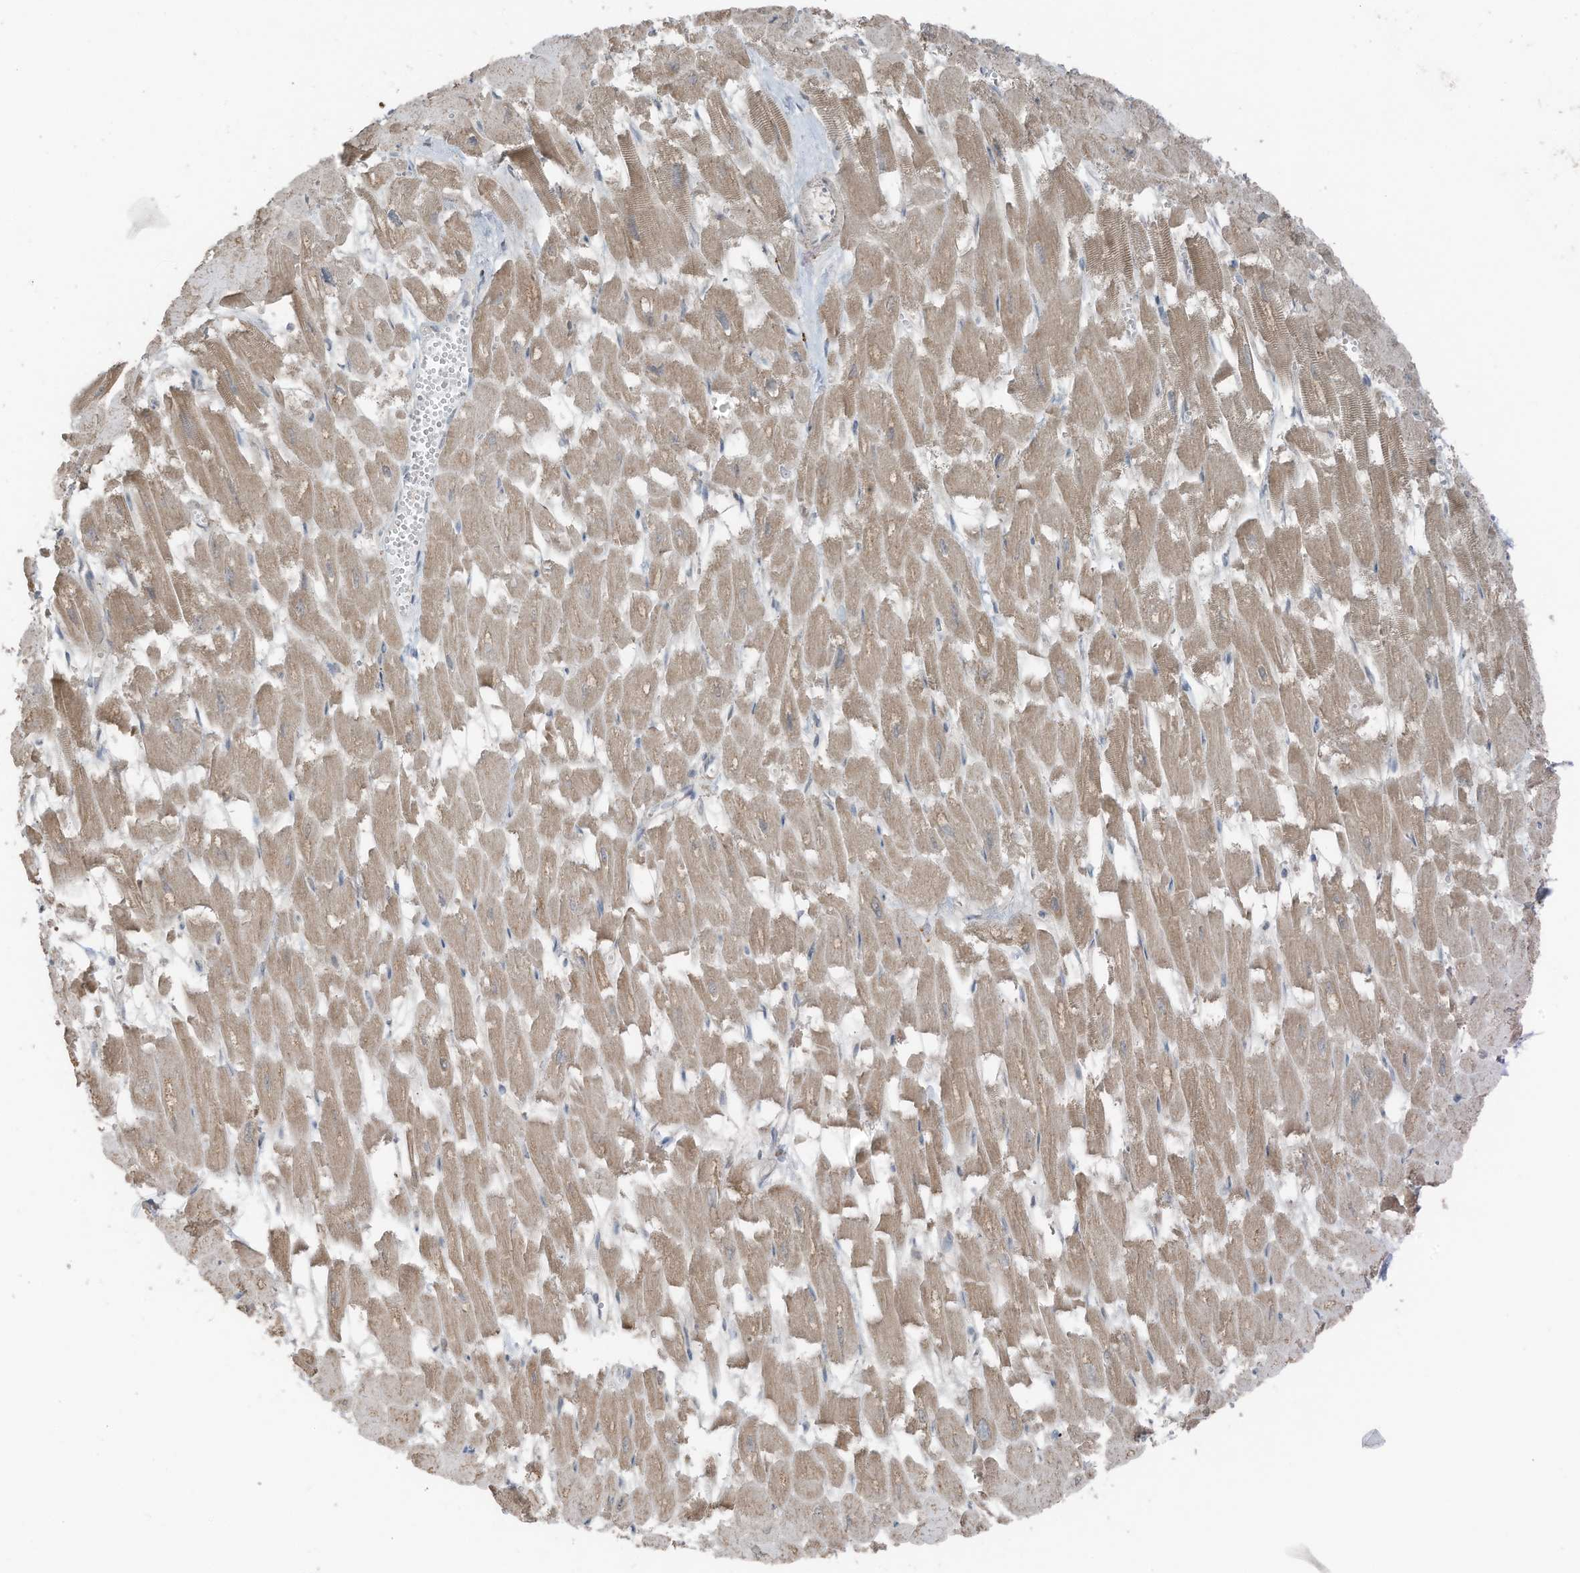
{"staining": {"intensity": "weak", "quantity": ">75%", "location": "cytoplasmic/membranous"}, "tissue": "heart muscle", "cell_type": "Cardiomyocytes", "image_type": "normal", "snomed": [{"axis": "morphology", "description": "Normal tissue, NOS"}, {"axis": "topography", "description": "Heart"}], "caption": "Protein expression analysis of benign heart muscle reveals weak cytoplasmic/membranous staining in about >75% of cardiomyocytes. (DAB (3,3'-diaminobenzidine) = brown stain, brightfield microscopy at high magnification).", "gene": "TXNDC9", "patient": {"sex": "male", "age": 54}}